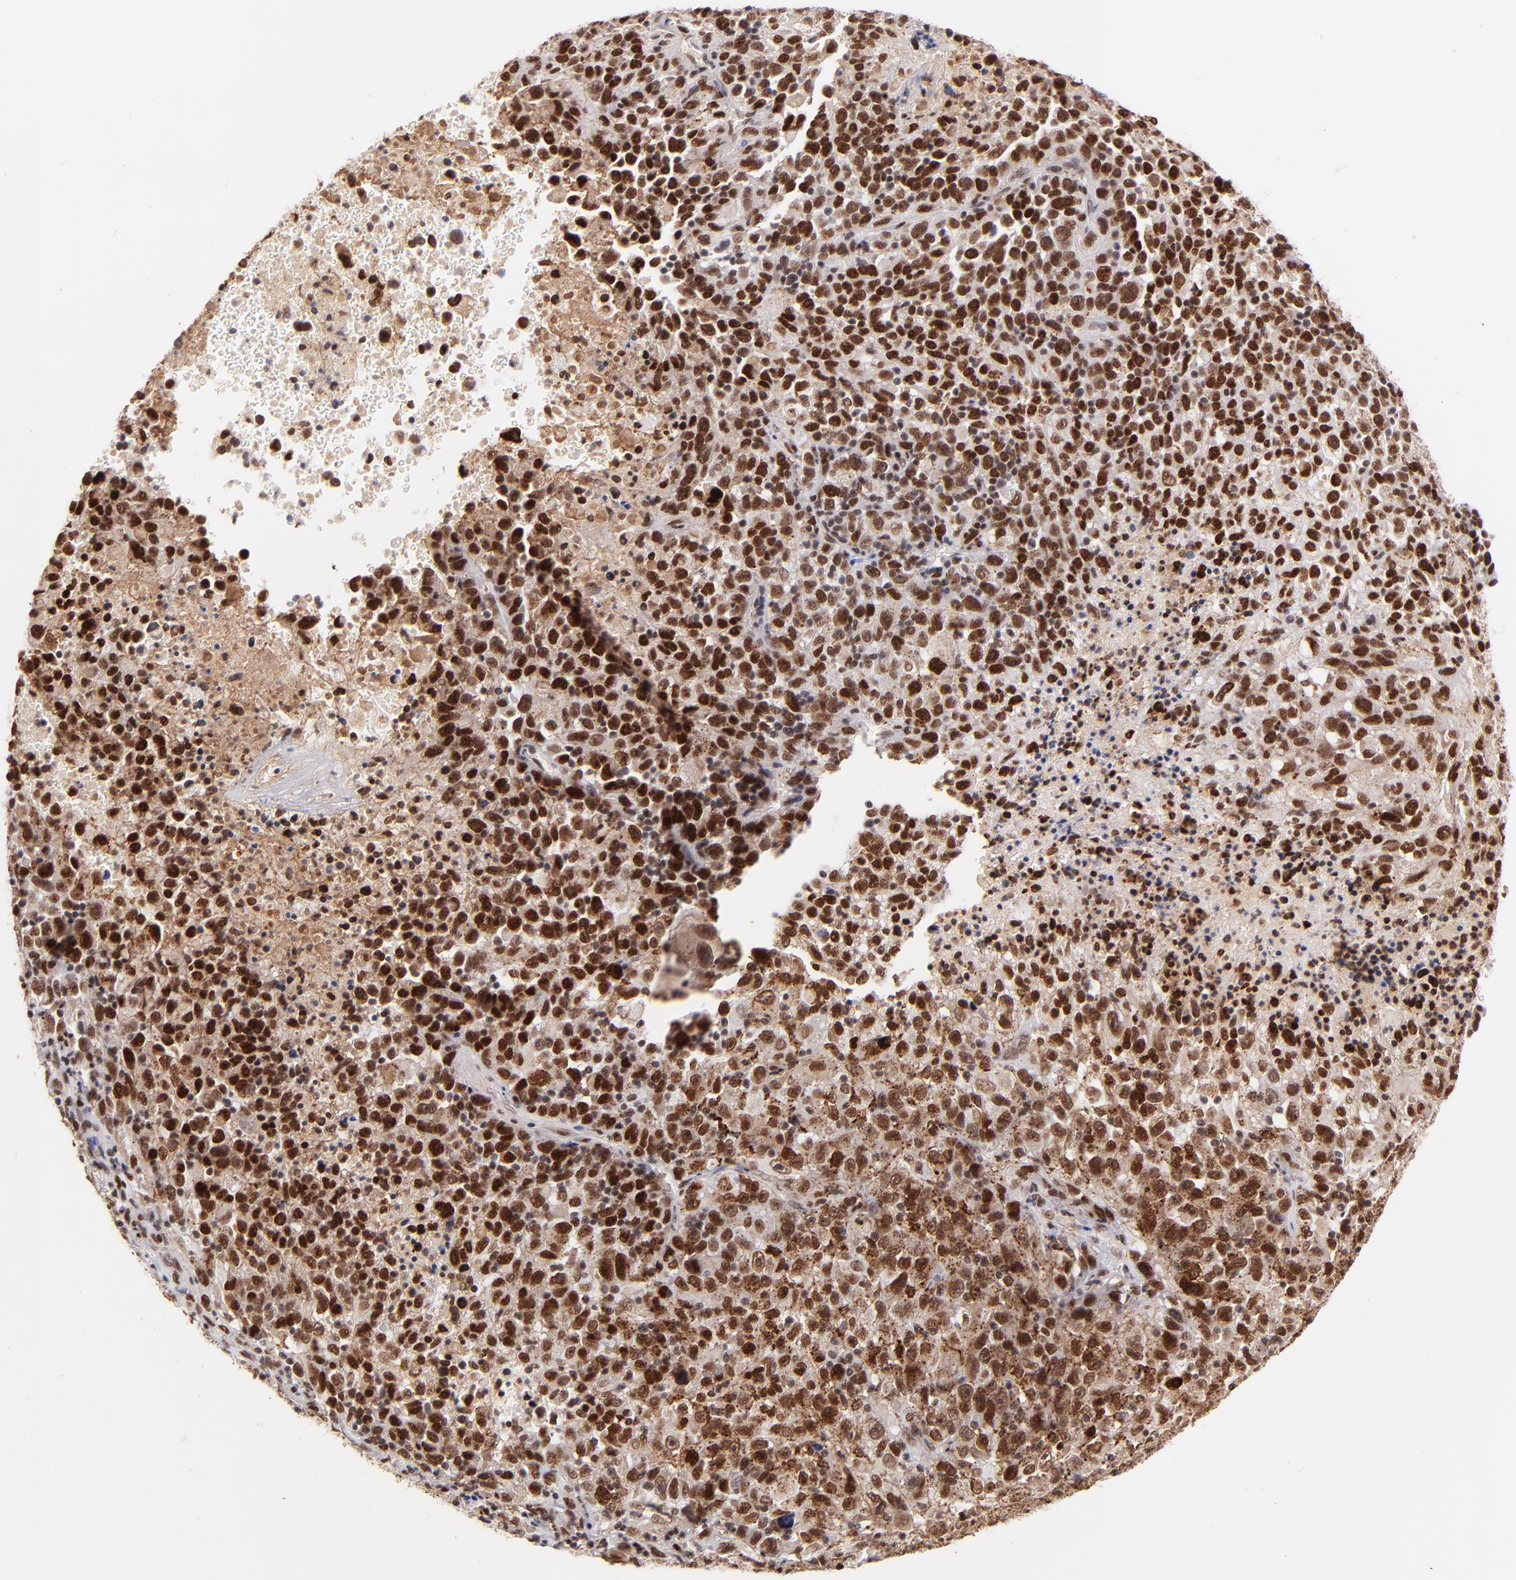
{"staining": {"intensity": "strong", "quantity": ">75%", "location": "nuclear"}, "tissue": "melanoma", "cell_type": "Tumor cells", "image_type": "cancer", "snomed": [{"axis": "morphology", "description": "Malignant melanoma, Metastatic site"}, {"axis": "topography", "description": "Cerebral cortex"}], "caption": "A high amount of strong nuclear staining is appreciated in approximately >75% of tumor cells in malignant melanoma (metastatic site) tissue.", "gene": "MIDEAS", "patient": {"sex": "female", "age": 52}}